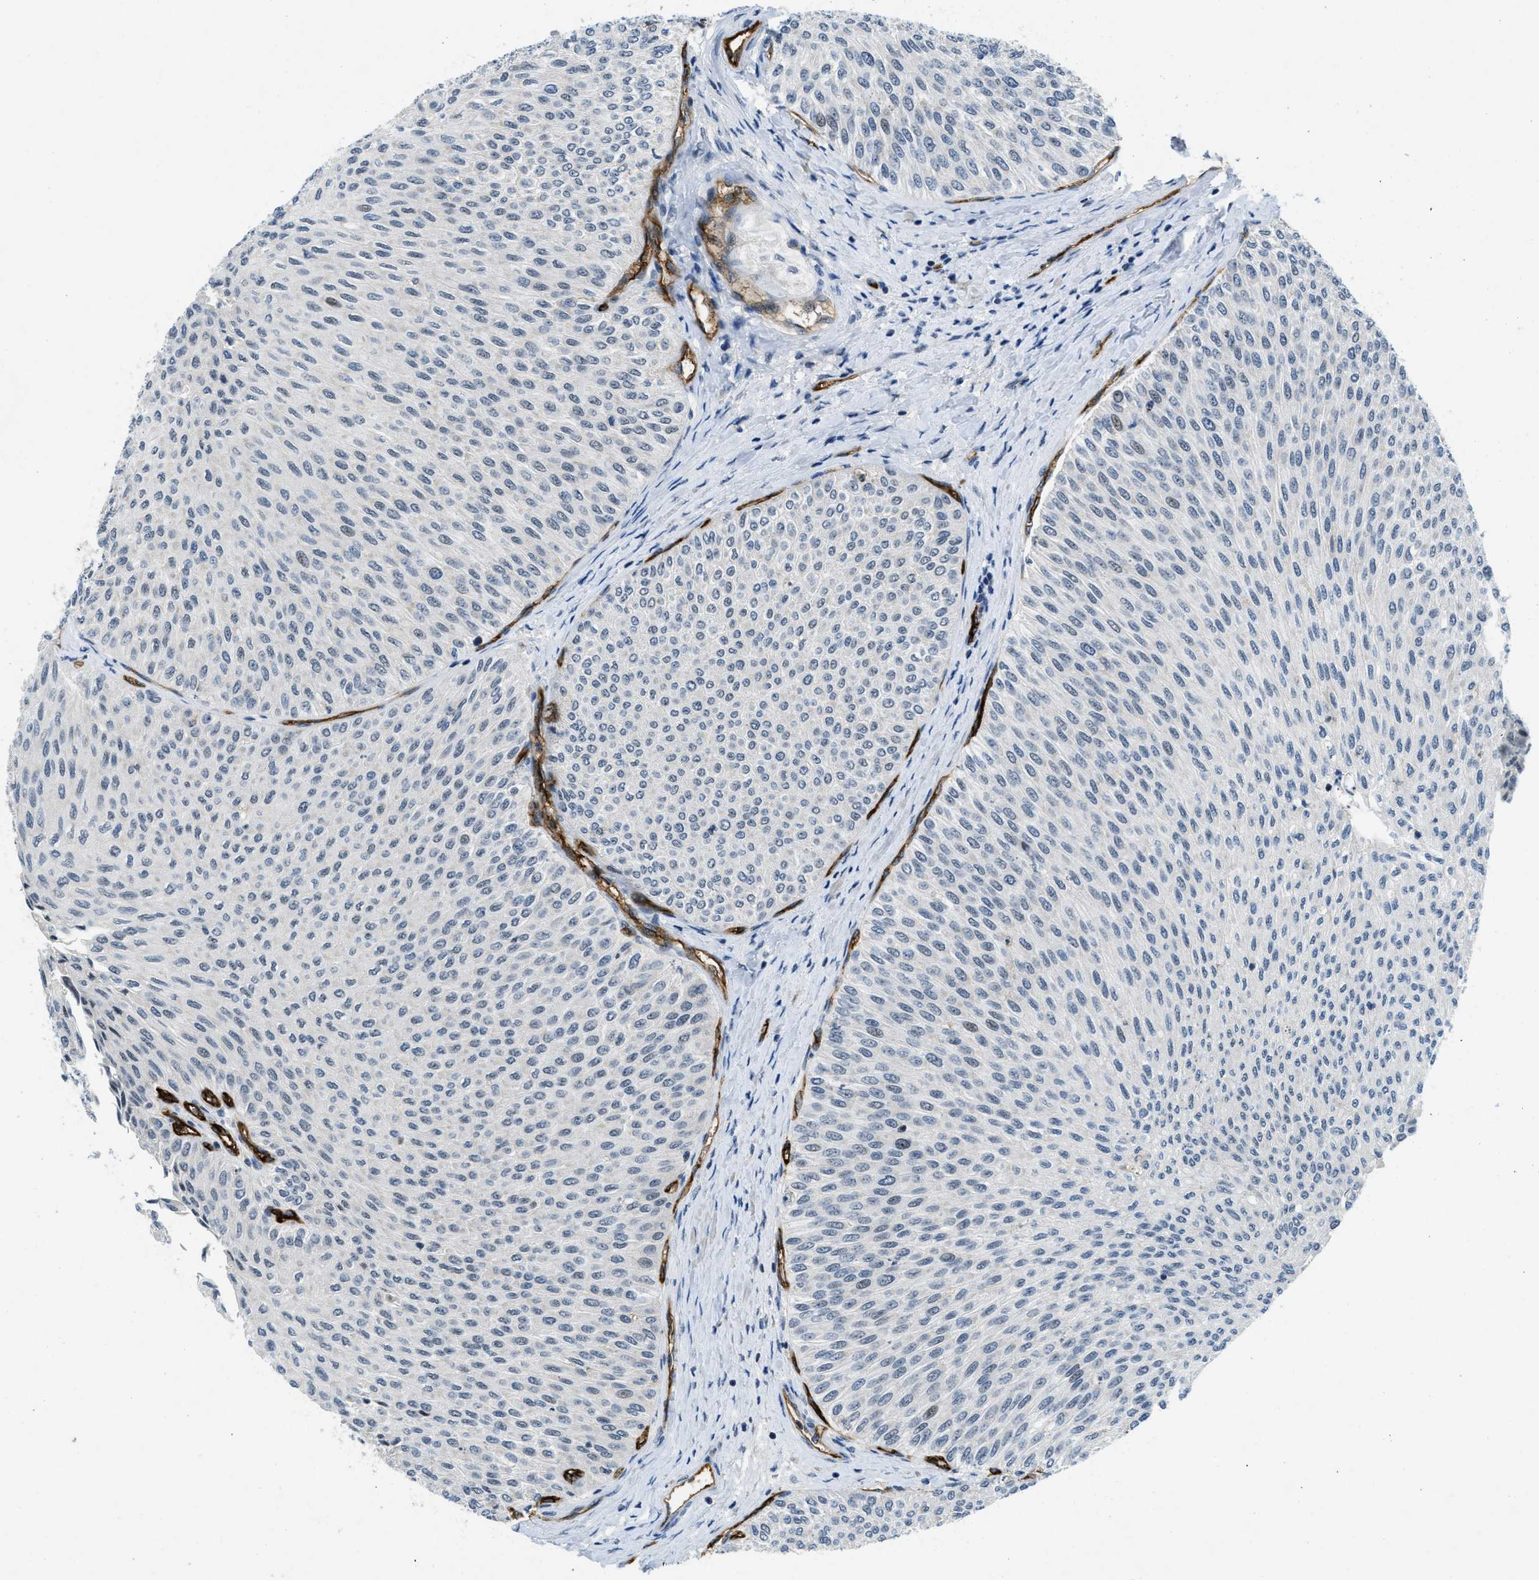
{"staining": {"intensity": "negative", "quantity": "none", "location": "none"}, "tissue": "urothelial cancer", "cell_type": "Tumor cells", "image_type": "cancer", "snomed": [{"axis": "morphology", "description": "Urothelial carcinoma, Low grade"}, {"axis": "topography", "description": "Urinary bladder"}], "caption": "Tumor cells show no significant positivity in low-grade urothelial carcinoma.", "gene": "SLCO2A1", "patient": {"sex": "male", "age": 78}}